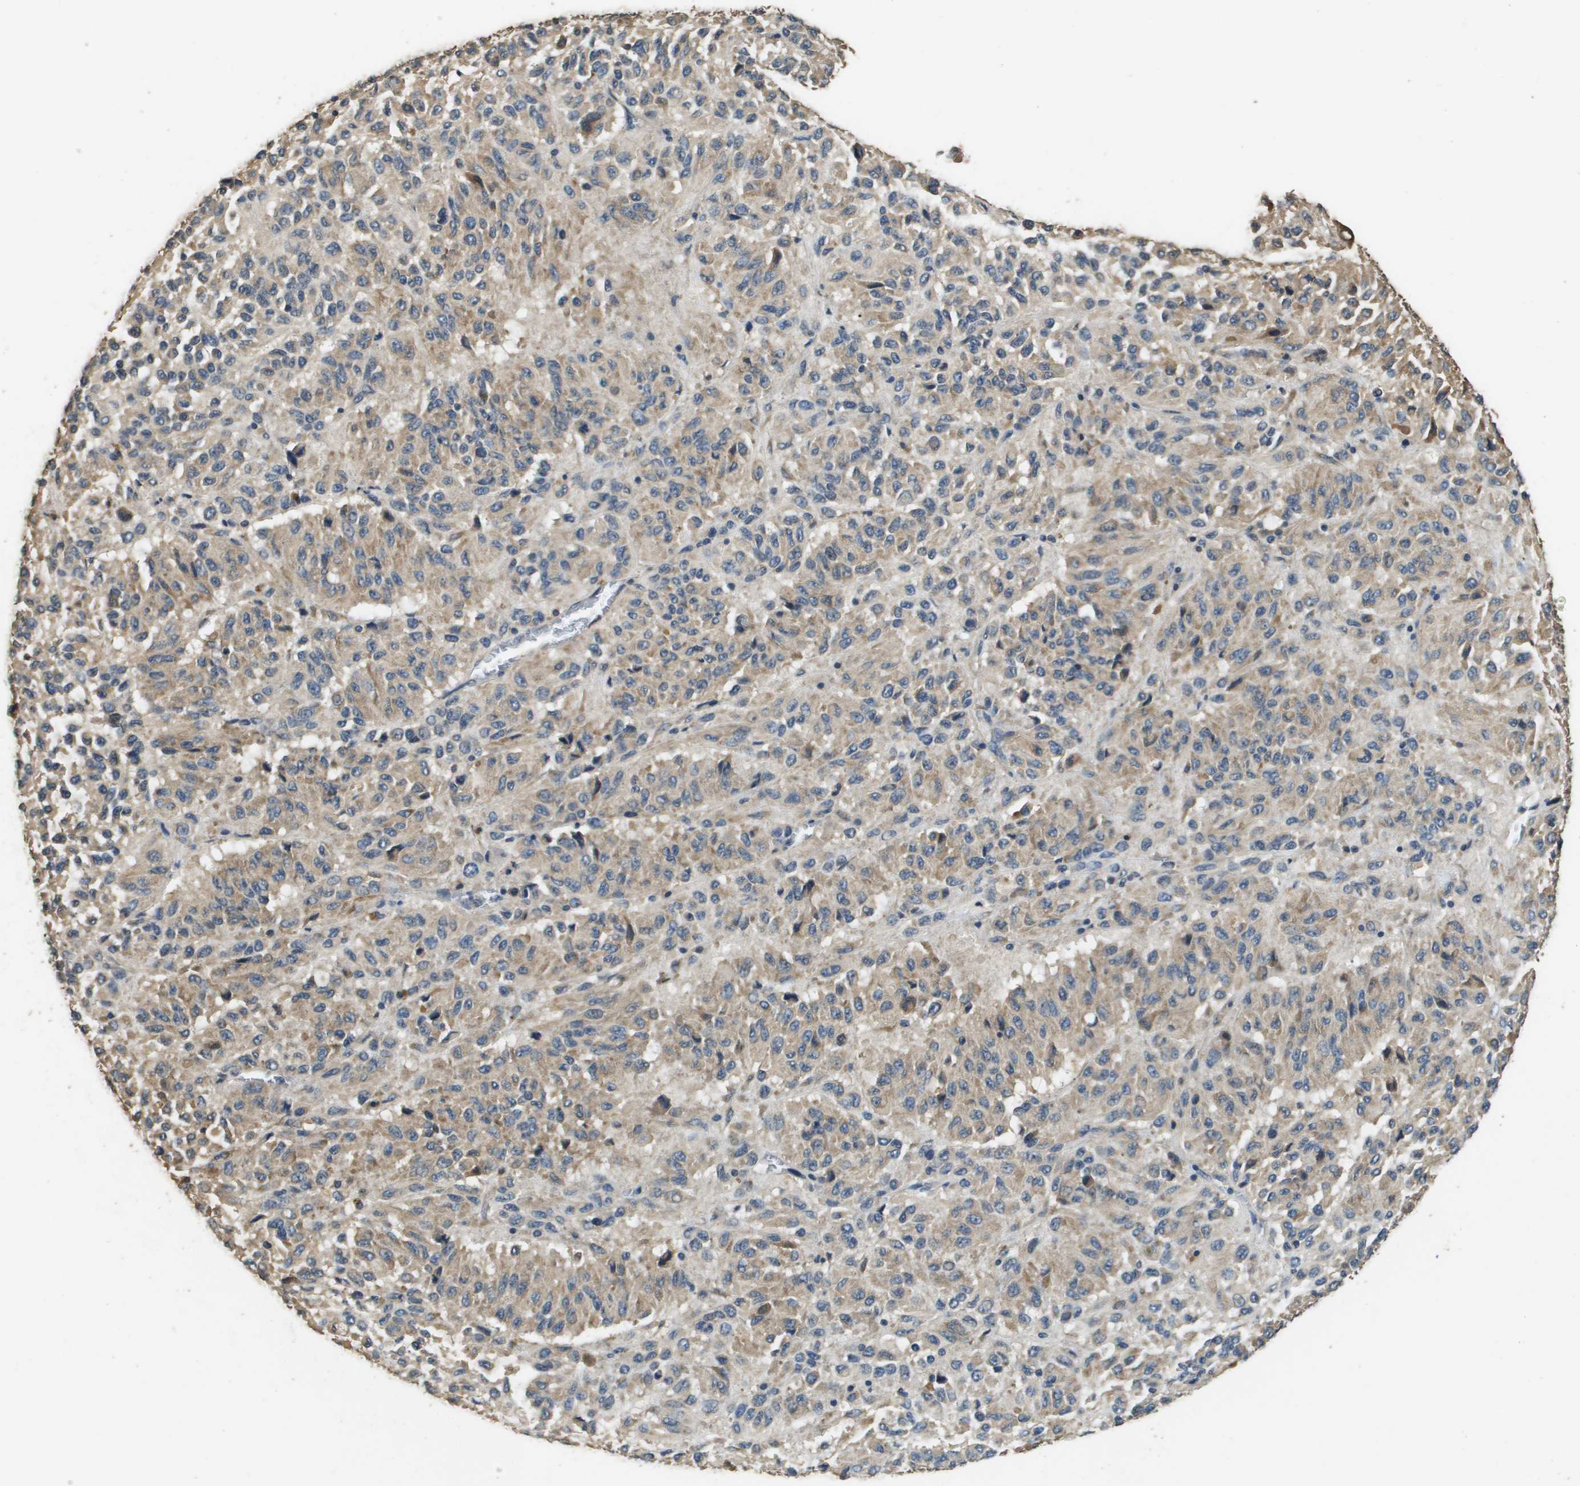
{"staining": {"intensity": "weak", "quantity": "25%-75%", "location": "cytoplasmic/membranous"}, "tissue": "melanoma", "cell_type": "Tumor cells", "image_type": "cancer", "snomed": [{"axis": "morphology", "description": "Malignant melanoma, Metastatic site"}, {"axis": "topography", "description": "Lung"}], "caption": "Immunohistochemical staining of melanoma reveals low levels of weak cytoplasmic/membranous positivity in approximately 25%-75% of tumor cells.", "gene": "RAB6B", "patient": {"sex": "male", "age": 64}}